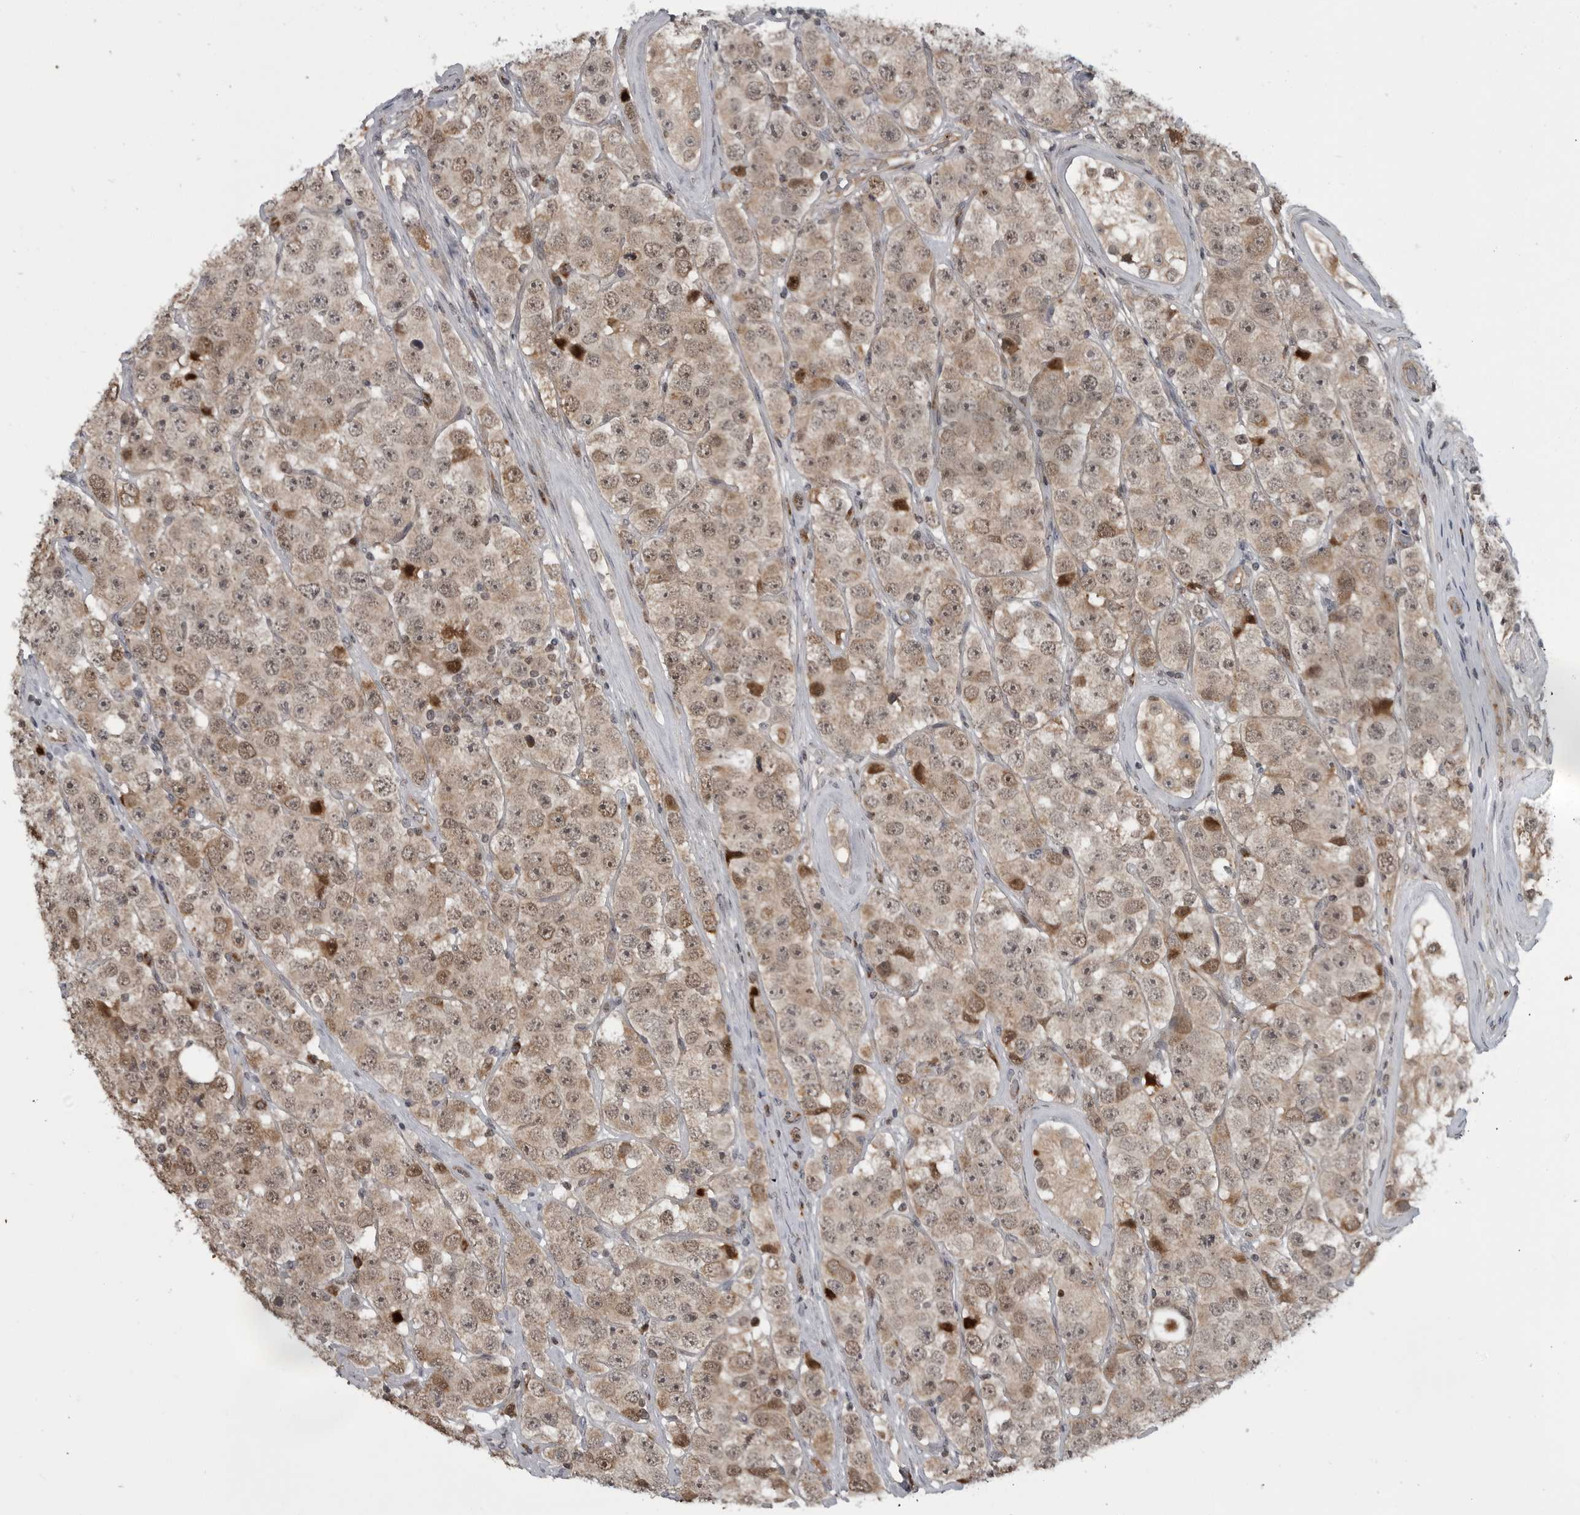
{"staining": {"intensity": "moderate", "quantity": ">75%", "location": "cytoplasmic/membranous,nuclear"}, "tissue": "testis cancer", "cell_type": "Tumor cells", "image_type": "cancer", "snomed": [{"axis": "morphology", "description": "Seminoma, NOS"}, {"axis": "topography", "description": "Testis"}], "caption": "Tumor cells display medium levels of moderate cytoplasmic/membranous and nuclear expression in about >75% of cells in human testis cancer.", "gene": "FAAP100", "patient": {"sex": "male", "age": 28}}